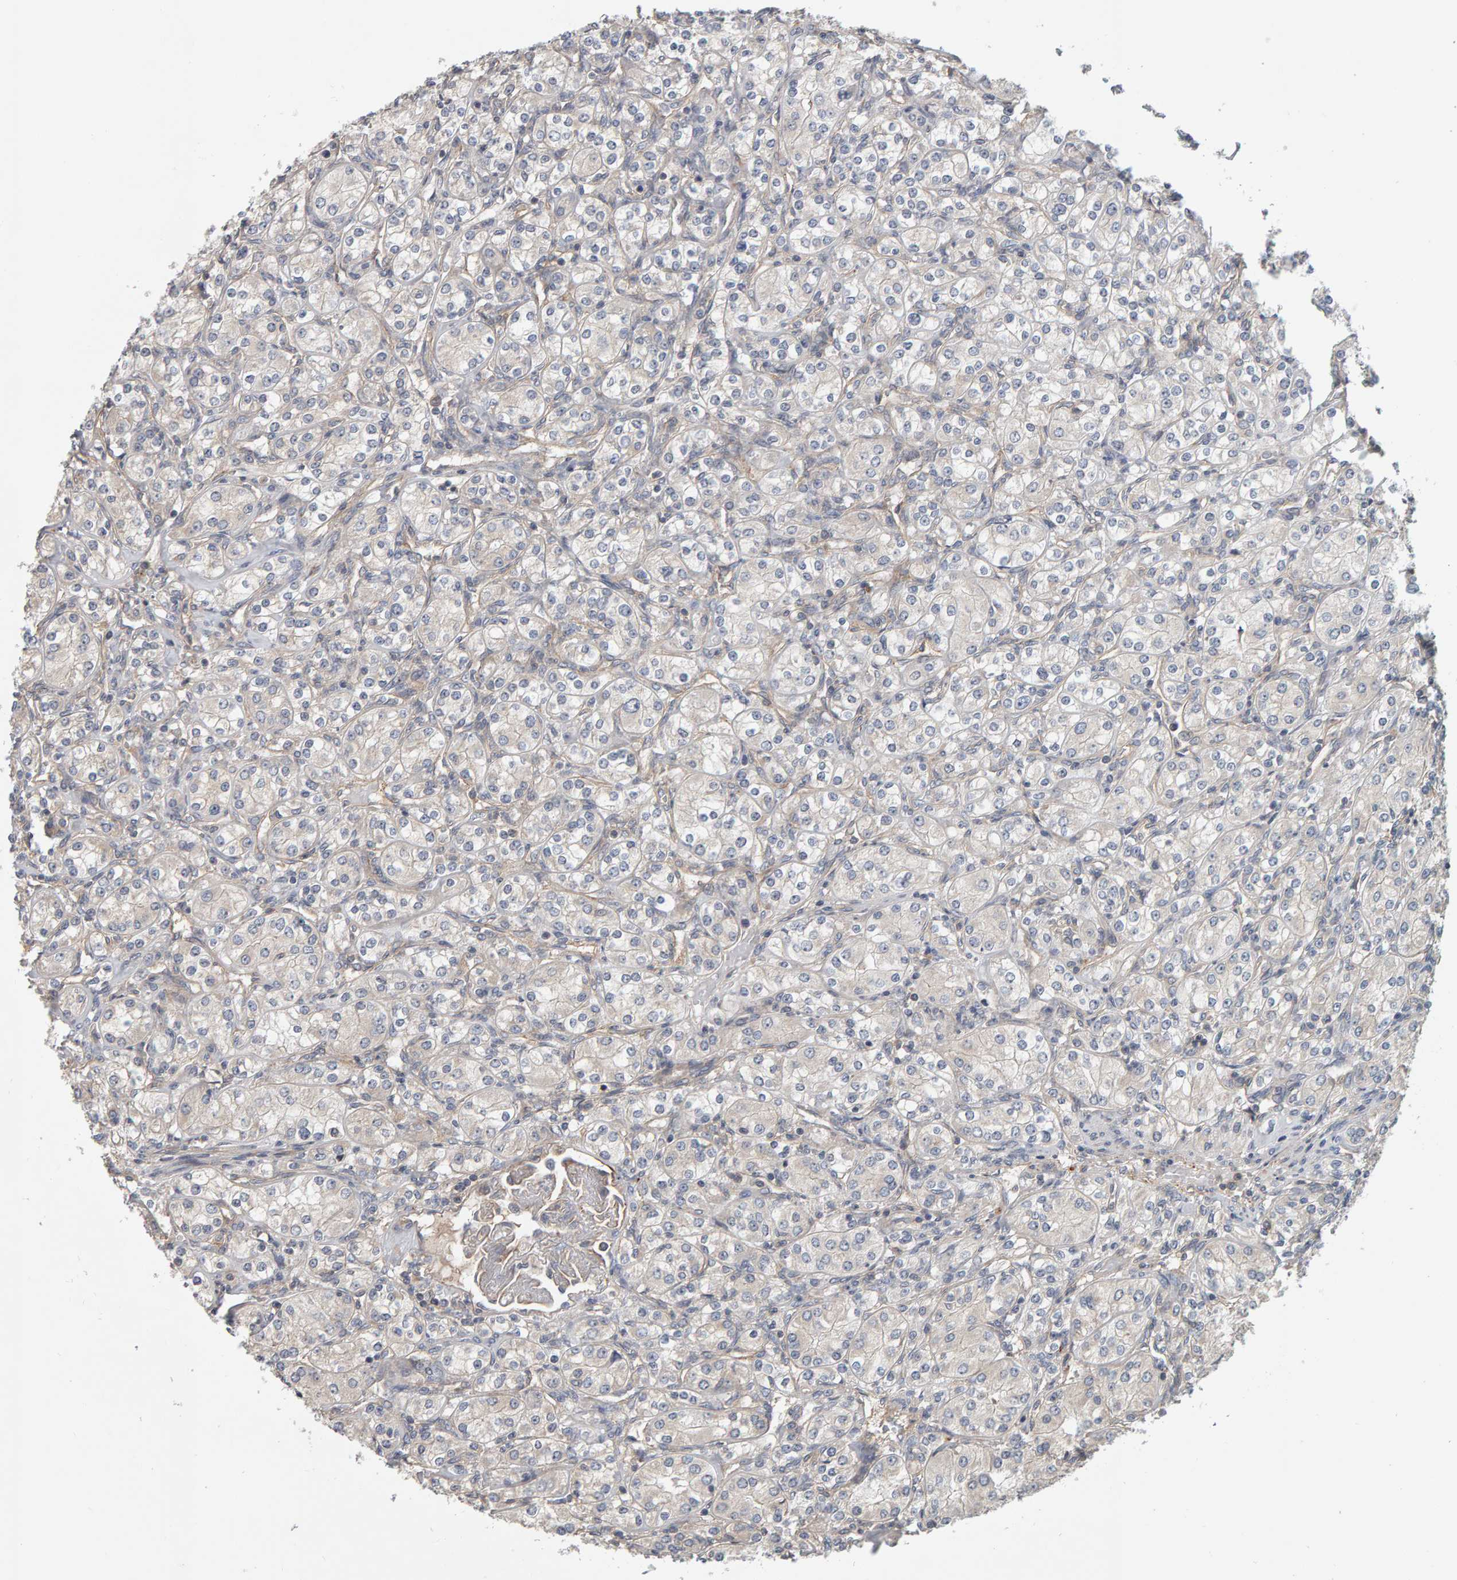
{"staining": {"intensity": "negative", "quantity": "none", "location": "none"}, "tissue": "renal cancer", "cell_type": "Tumor cells", "image_type": "cancer", "snomed": [{"axis": "morphology", "description": "Adenocarcinoma, NOS"}, {"axis": "topography", "description": "Kidney"}], "caption": "The IHC image has no significant staining in tumor cells of renal cancer tissue.", "gene": "C9orf72", "patient": {"sex": "male", "age": 77}}